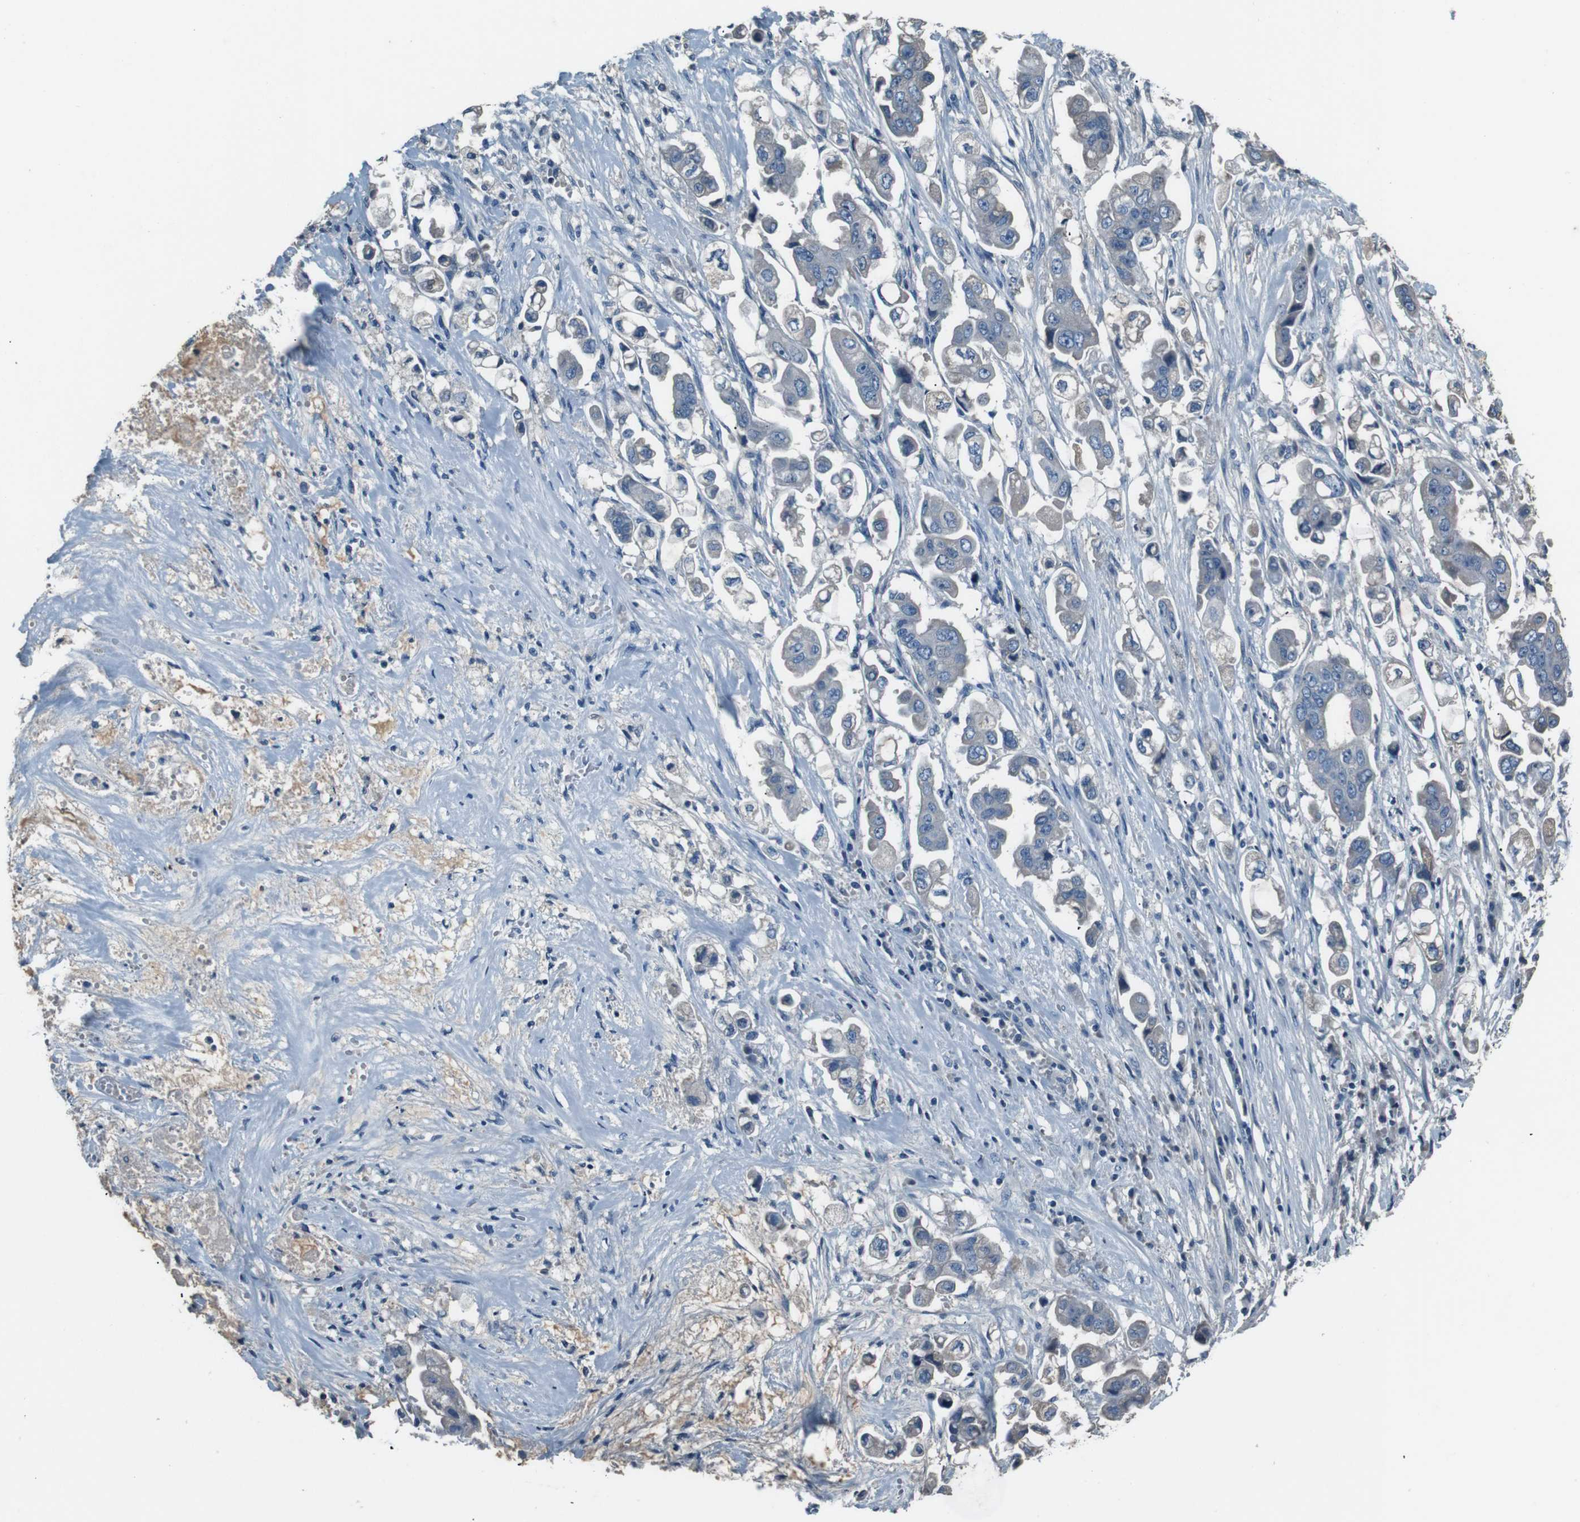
{"staining": {"intensity": "negative", "quantity": "none", "location": "none"}, "tissue": "stomach cancer", "cell_type": "Tumor cells", "image_type": "cancer", "snomed": [{"axis": "morphology", "description": "Adenocarcinoma, NOS"}, {"axis": "topography", "description": "Stomach"}], "caption": "Stomach cancer stained for a protein using IHC reveals no positivity tumor cells.", "gene": "LEP", "patient": {"sex": "male", "age": 62}}